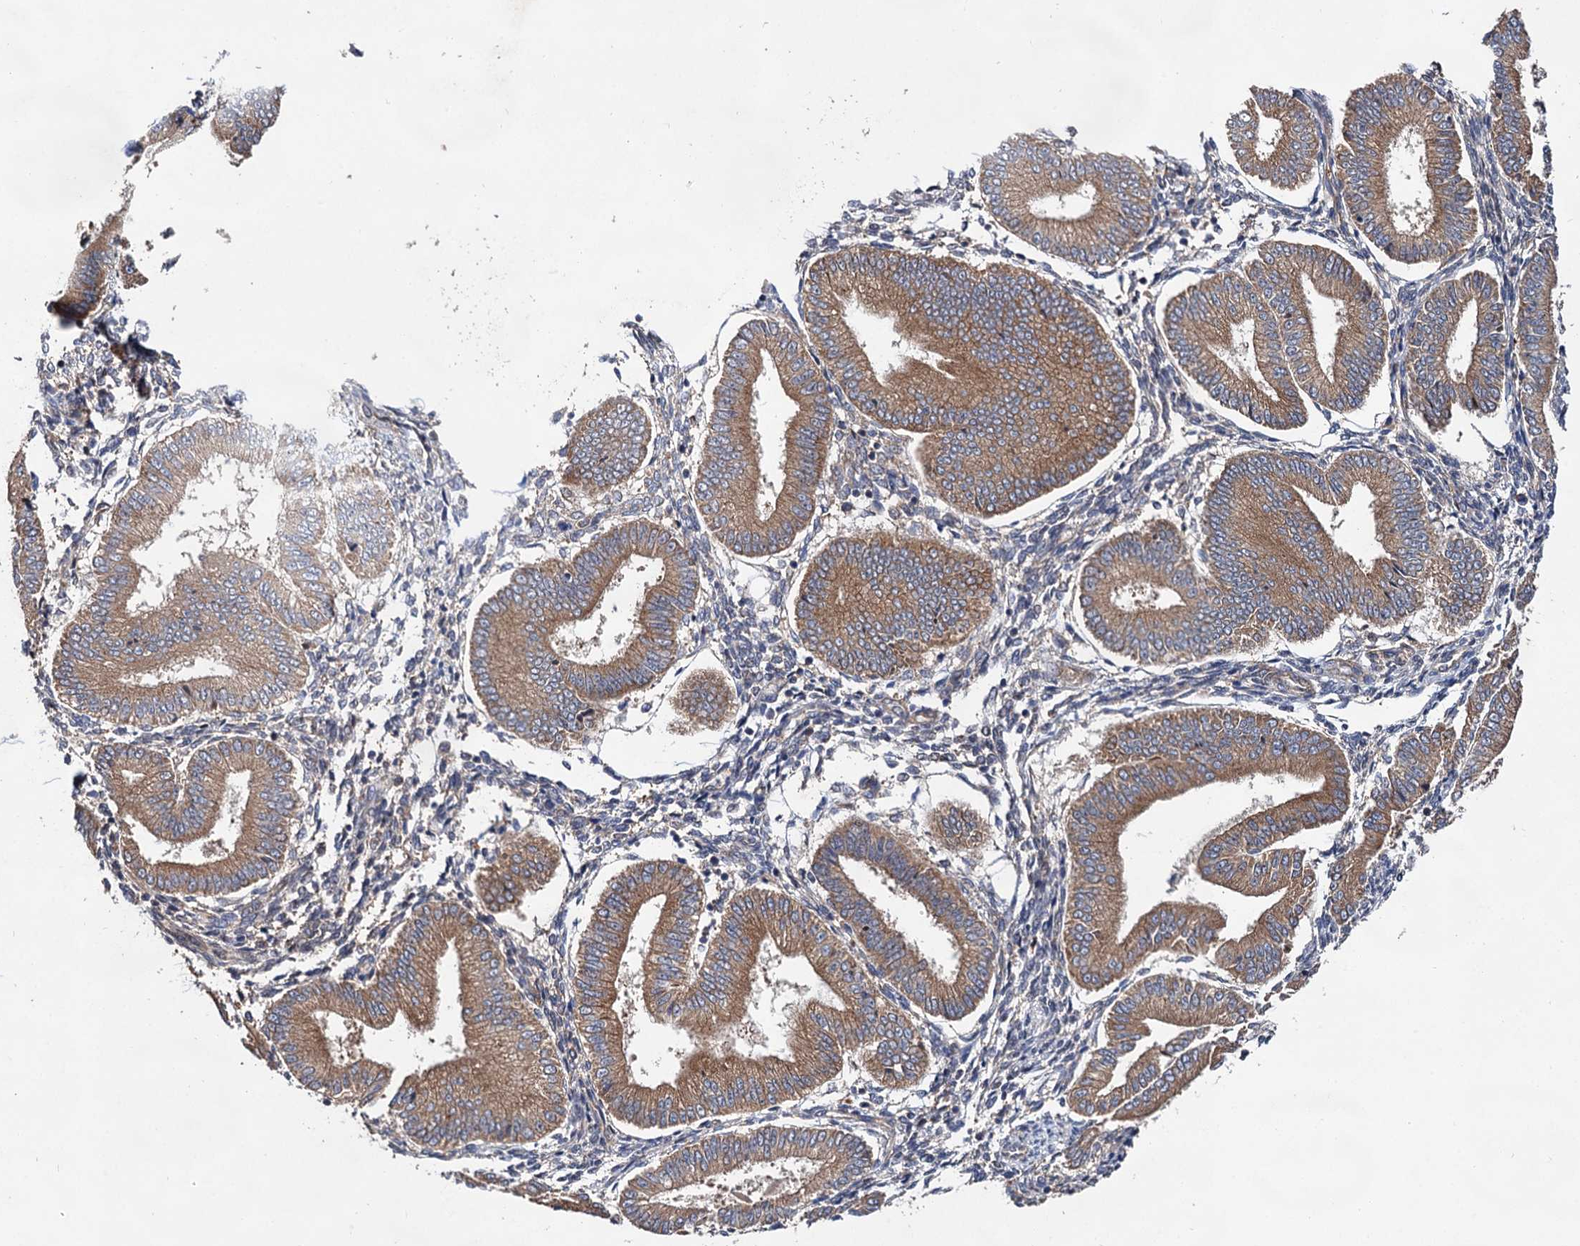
{"staining": {"intensity": "moderate", "quantity": "25%-75%", "location": "cytoplasmic/membranous"}, "tissue": "endometrium", "cell_type": "Cells in endometrial stroma", "image_type": "normal", "snomed": [{"axis": "morphology", "description": "Normal tissue, NOS"}, {"axis": "topography", "description": "Endometrium"}], "caption": "DAB (3,3'-diaminobenzidine) immunohistochemical staining of normal human endometrium exhibits moderate cytoplasmic/membranous protein expression in about 25%-75% of cells in endometrial stroma.", "gene": "NAA25", "patient": {"sex": "female", "age": 39}}